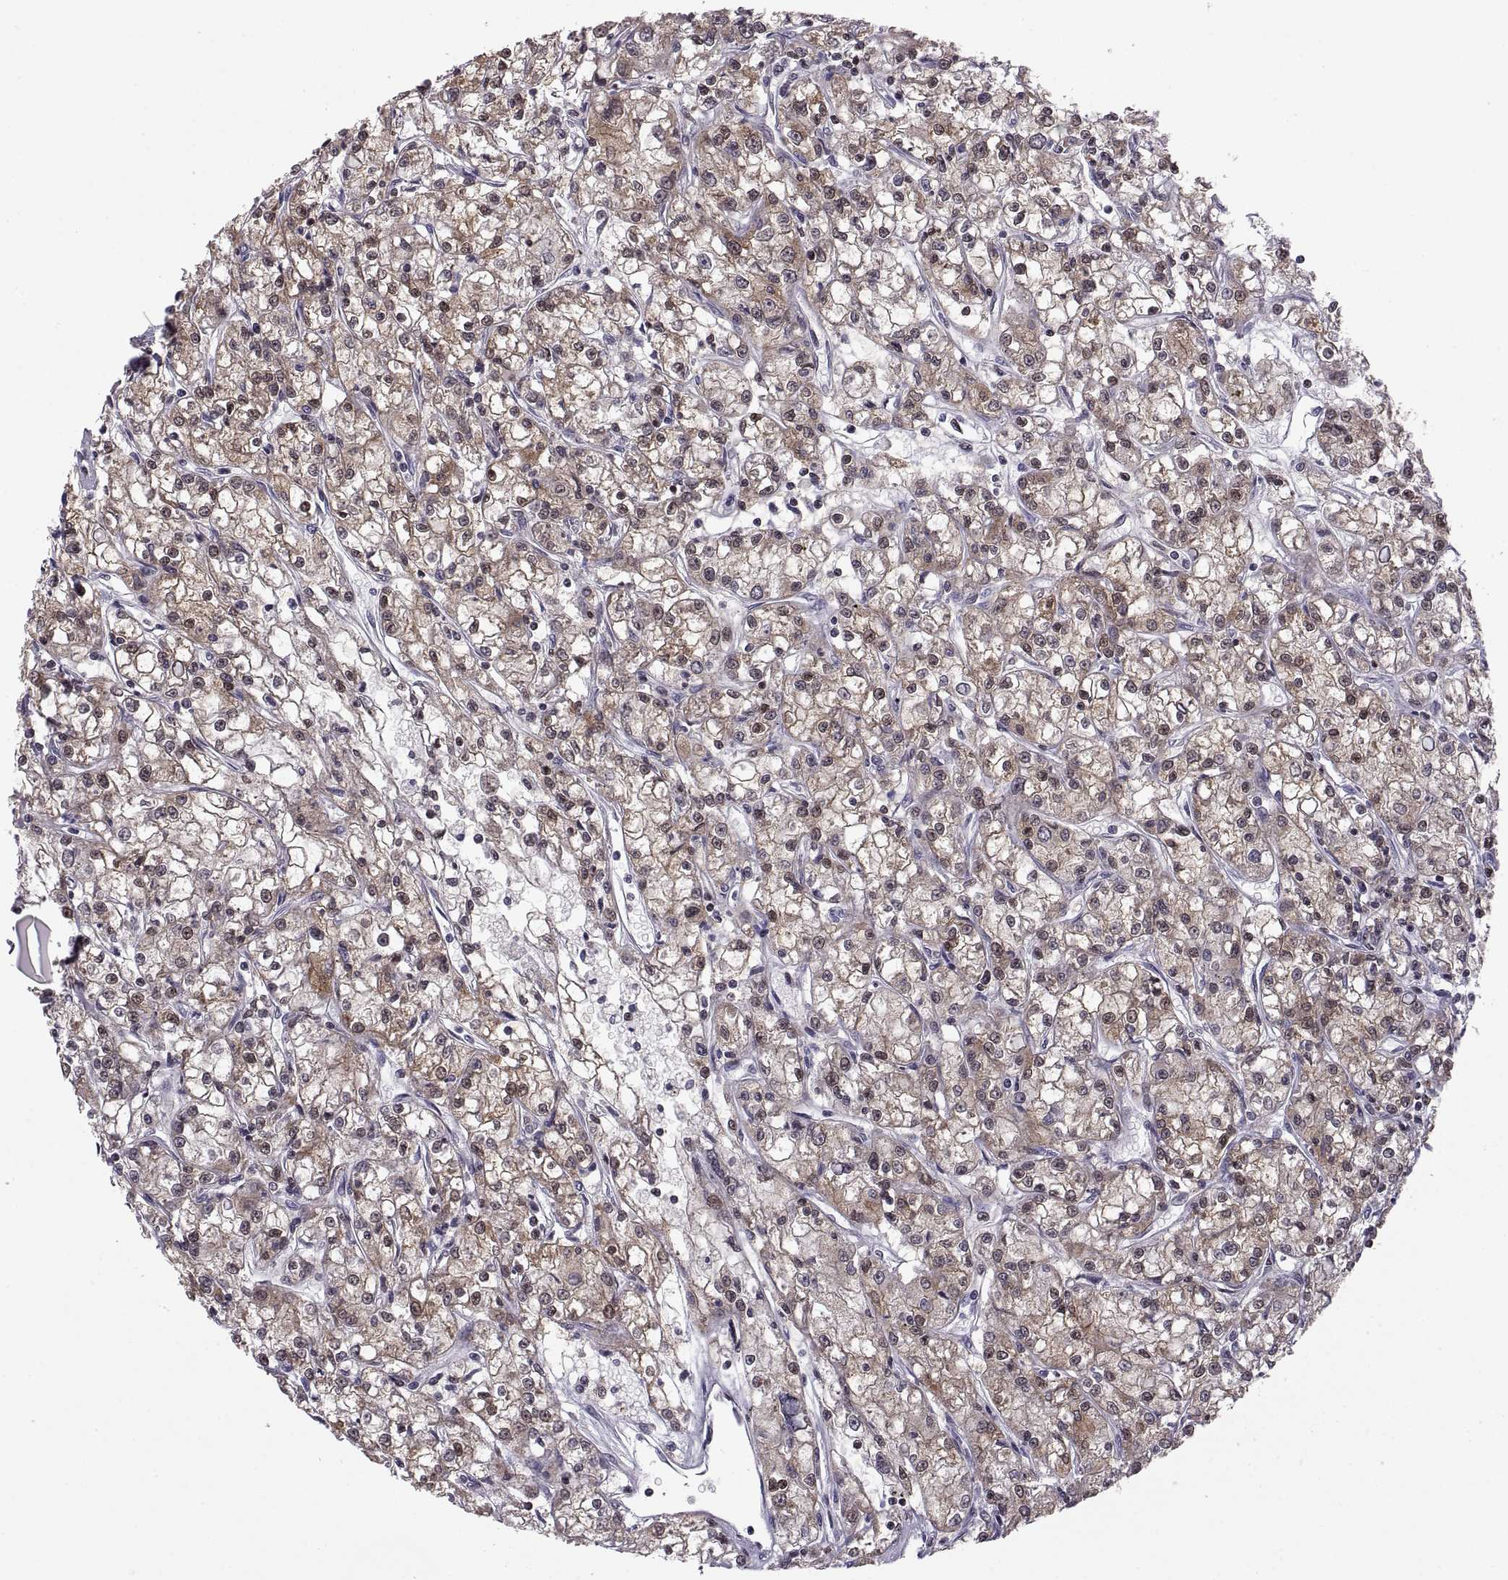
{"staining": {"intensity": "moderate", "quantity": "<25%", "location": "cytoplasmic/membranous"}, "tissue": "renal cancer", "cell_type": "Tumor cells", "image_type": "cancer", "snomed": [{"axis": "morphology", "description": "Adenocarcinoma, NOS"}, {"axis": "topography", "description": "Kidney"}], "caption": "The histopathology image reveals staining of adenocarcinoma (renal), revealing moderate cytoplasmic/membranous protein positivity (brown color) within tumor cells.", "gene": "EZR", "patient": {"sex": "female", "age": 59}}